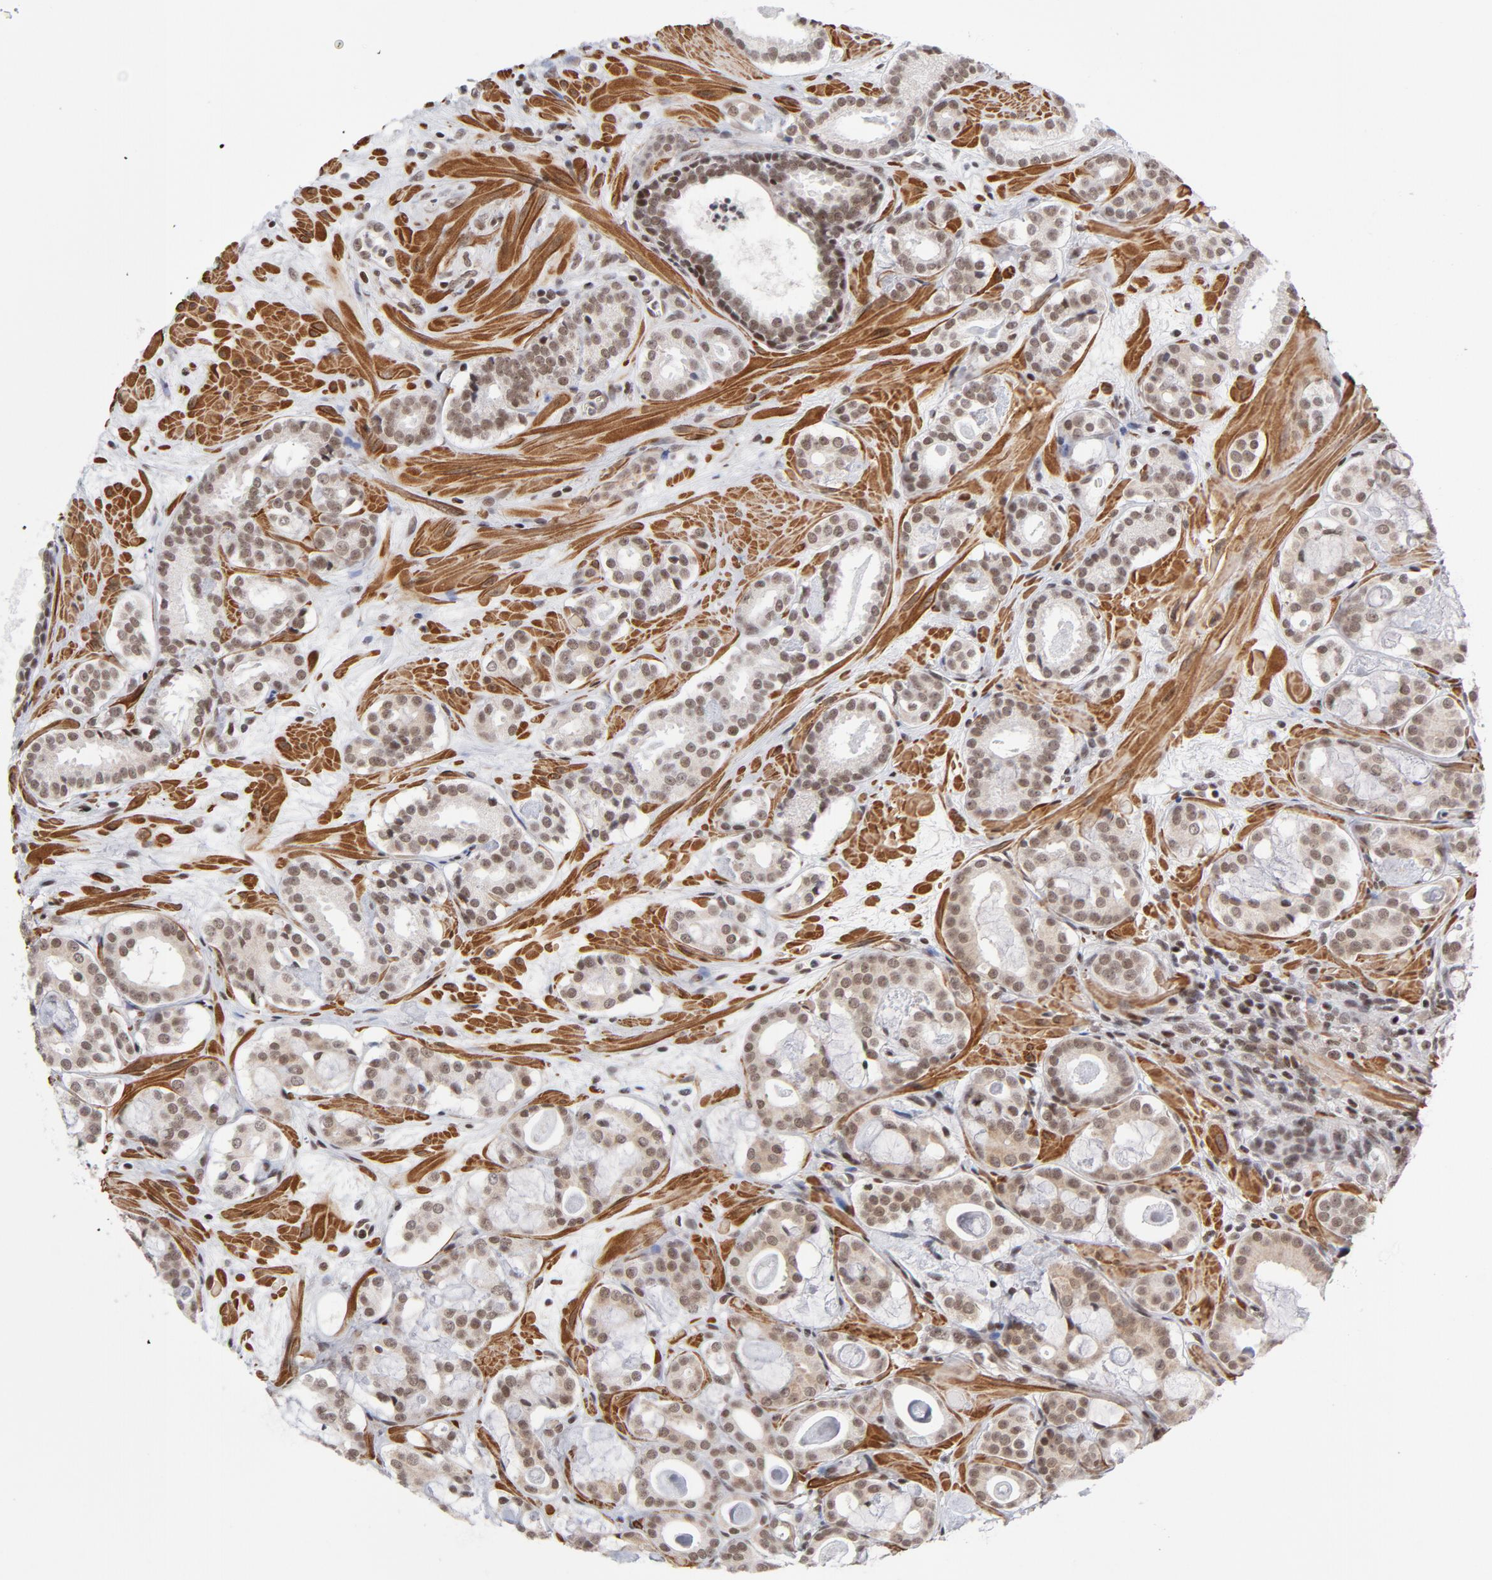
{"staining": {"intensity": "strong", "quantity": ">75%", "location": "nuclear"}, "tissue": "prostate cancer", "cell_type": "Tumor cells", "image_type": "cancer", "snomed": [{"axis": "morphology", "description": "Adenocarcinoma, Low grade"}, {"axis": "topography", "description": "Prostate"}], "caption": "High-power microscopy captured an immunohistochemistry (IHC) micrograph of adenocarcinoma (low-grade) (prostate), revealing strong nuclear positivity in about >75% of tumor cells.", "gene": "CTCF", "patient": {"sex": "male", "age": 57}}